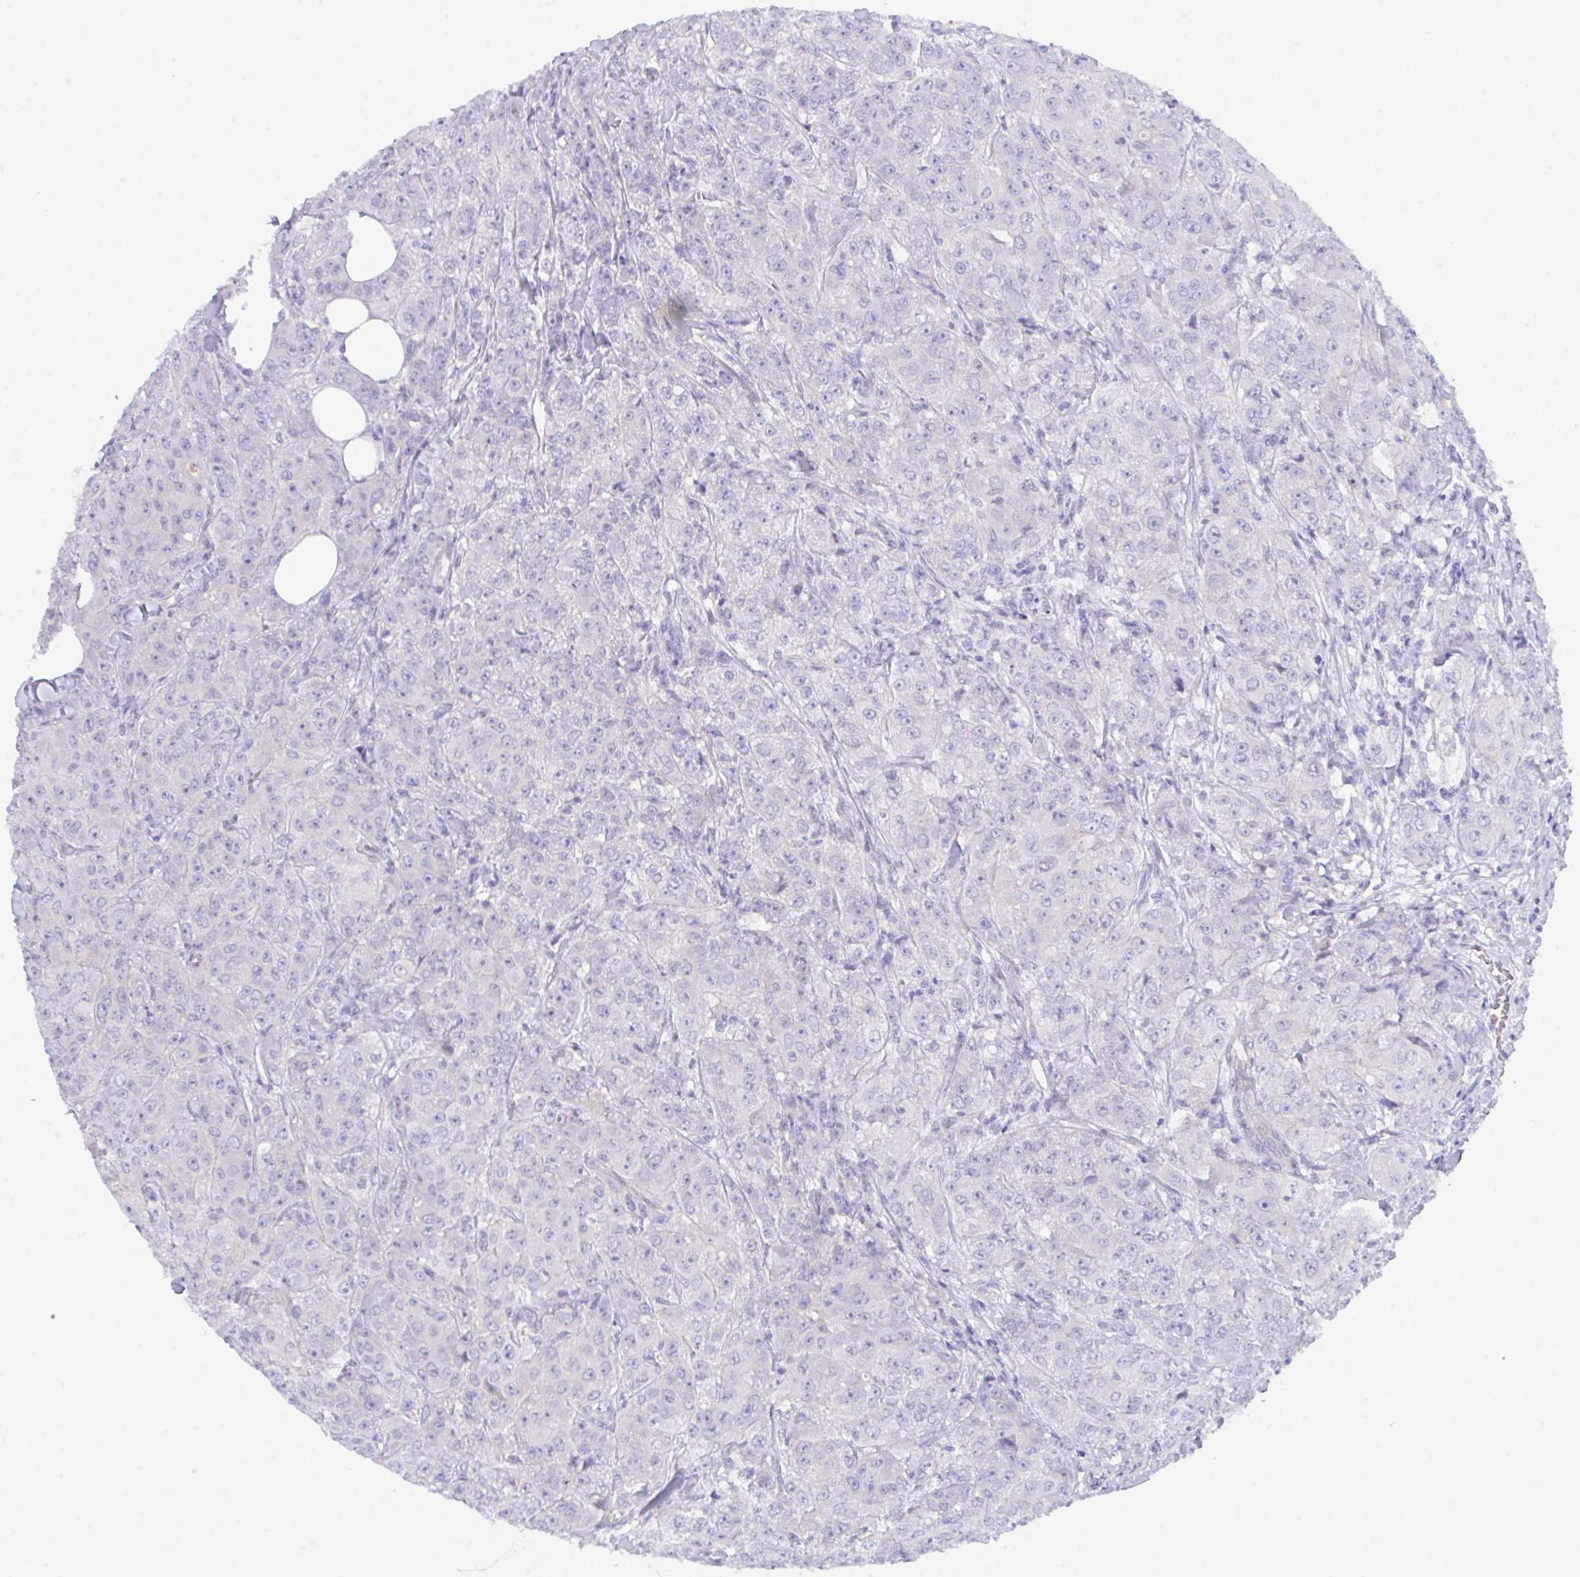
{"staining": {"intensity": "negative", "quantity": "none", "location": "none"}, "tissue": "breast cancer", "cell_type": "Tumor cells", "image_type": "cancer", "snomed": [{"axis": "morphology", "description": "Normal tissue, NOS"}, {"axis": "morphology", "description": "Duct carcinoma"}, {"axis": "topography", "description": "Breast"}], "caption": "High magnification brightfield microscopy of breast cancer (infiltrating ductal carcinoma) stained with DAB (3,3'-diaminobenzidine) (brown) and counterstained with hematoxylin (blue): tumor cells show no significant positivity.", "gene": "CEP170B", "patient": {"sex": "female", "age": 43}}